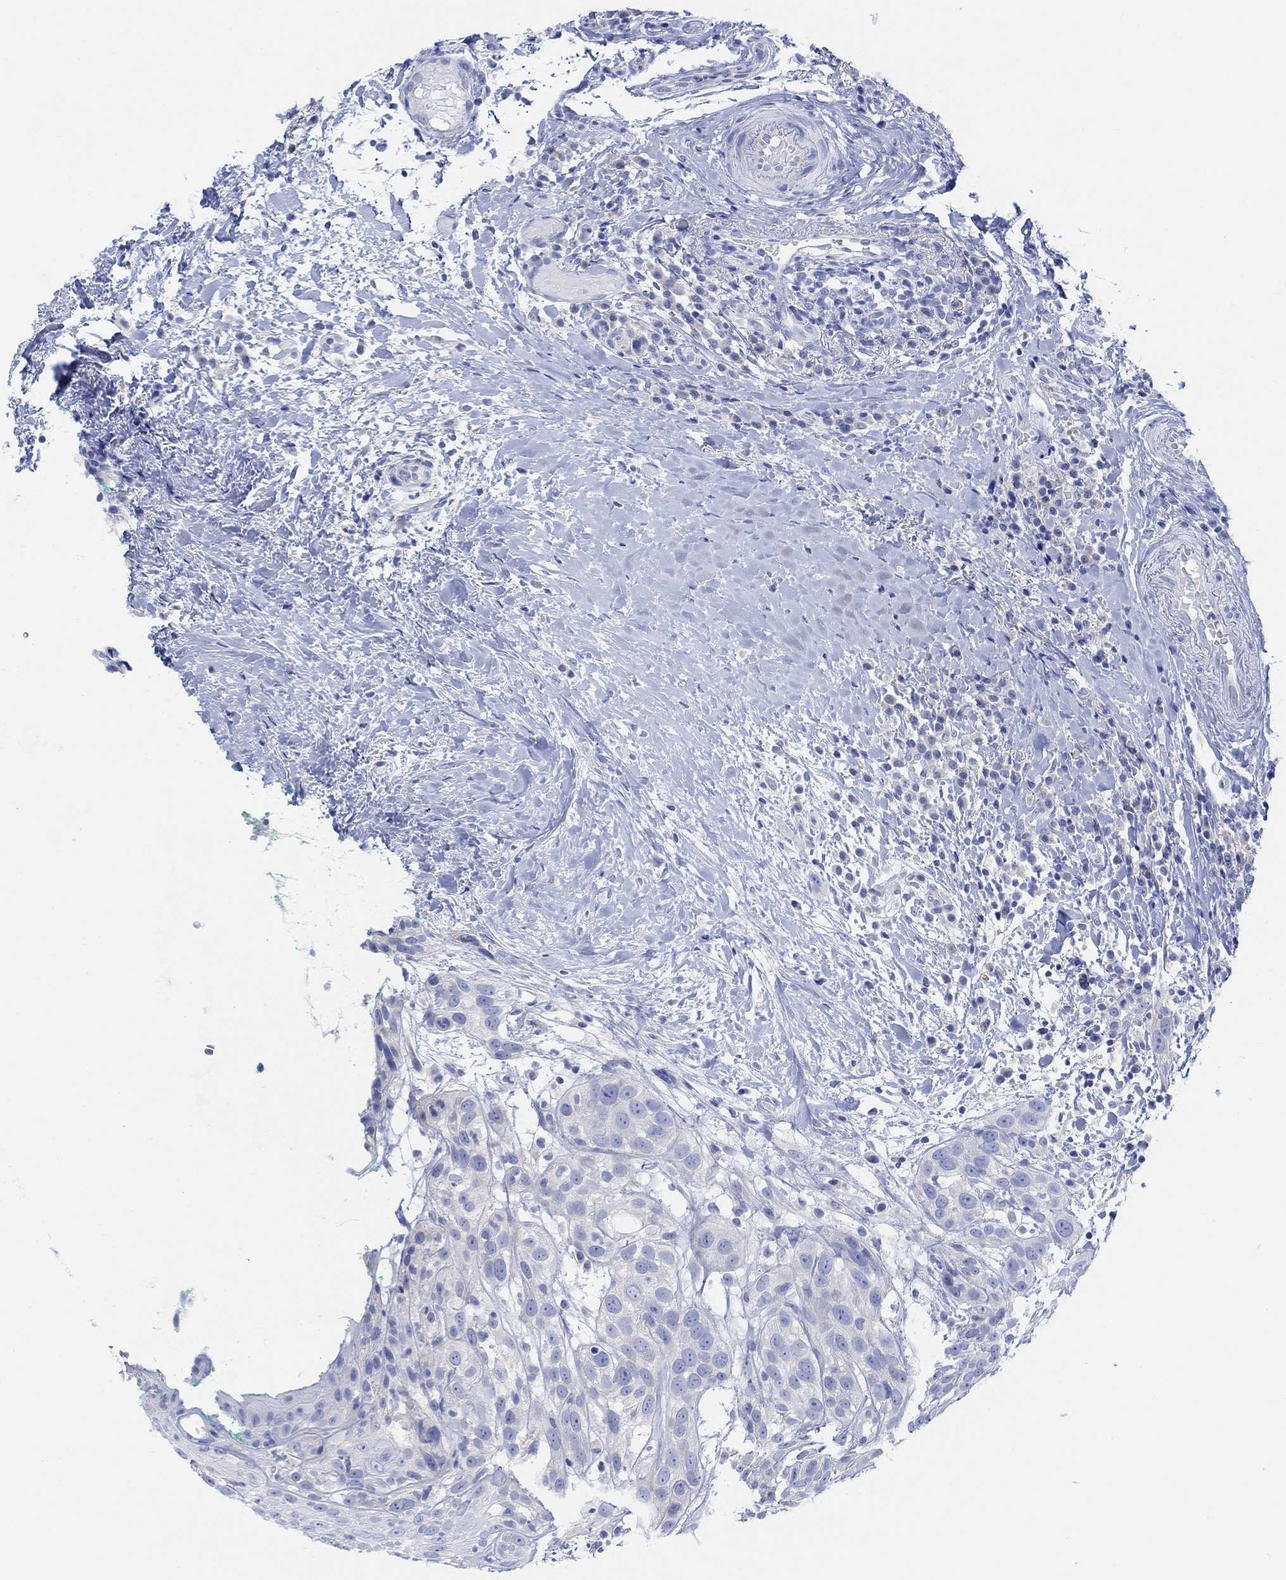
{"staining": {"intensity": "negative", "quantity": "none", "location": "none"}, "tissue": "head and neck cancer", "cell_type": "Tumor cells", "image_type": "cancer", "snomed": [{"axis": "morphology", "description": "Normal tissue, NOS"}, {"axis": "morphology", "description": "Squamous cell carcinoma, NOS"}, {"axis": "topography", "description": "Oral tissue"}, {"axis": "topography", "description": "Salivary gland"}, {"axis": "topography", "description": "Head-Neck"}], "caption": "Tumor cells show no significant protein staining in squamous cell carcinoma (head and neck).", "gene": "GNG13", "patient": {"sex": "female", "age": 62}}